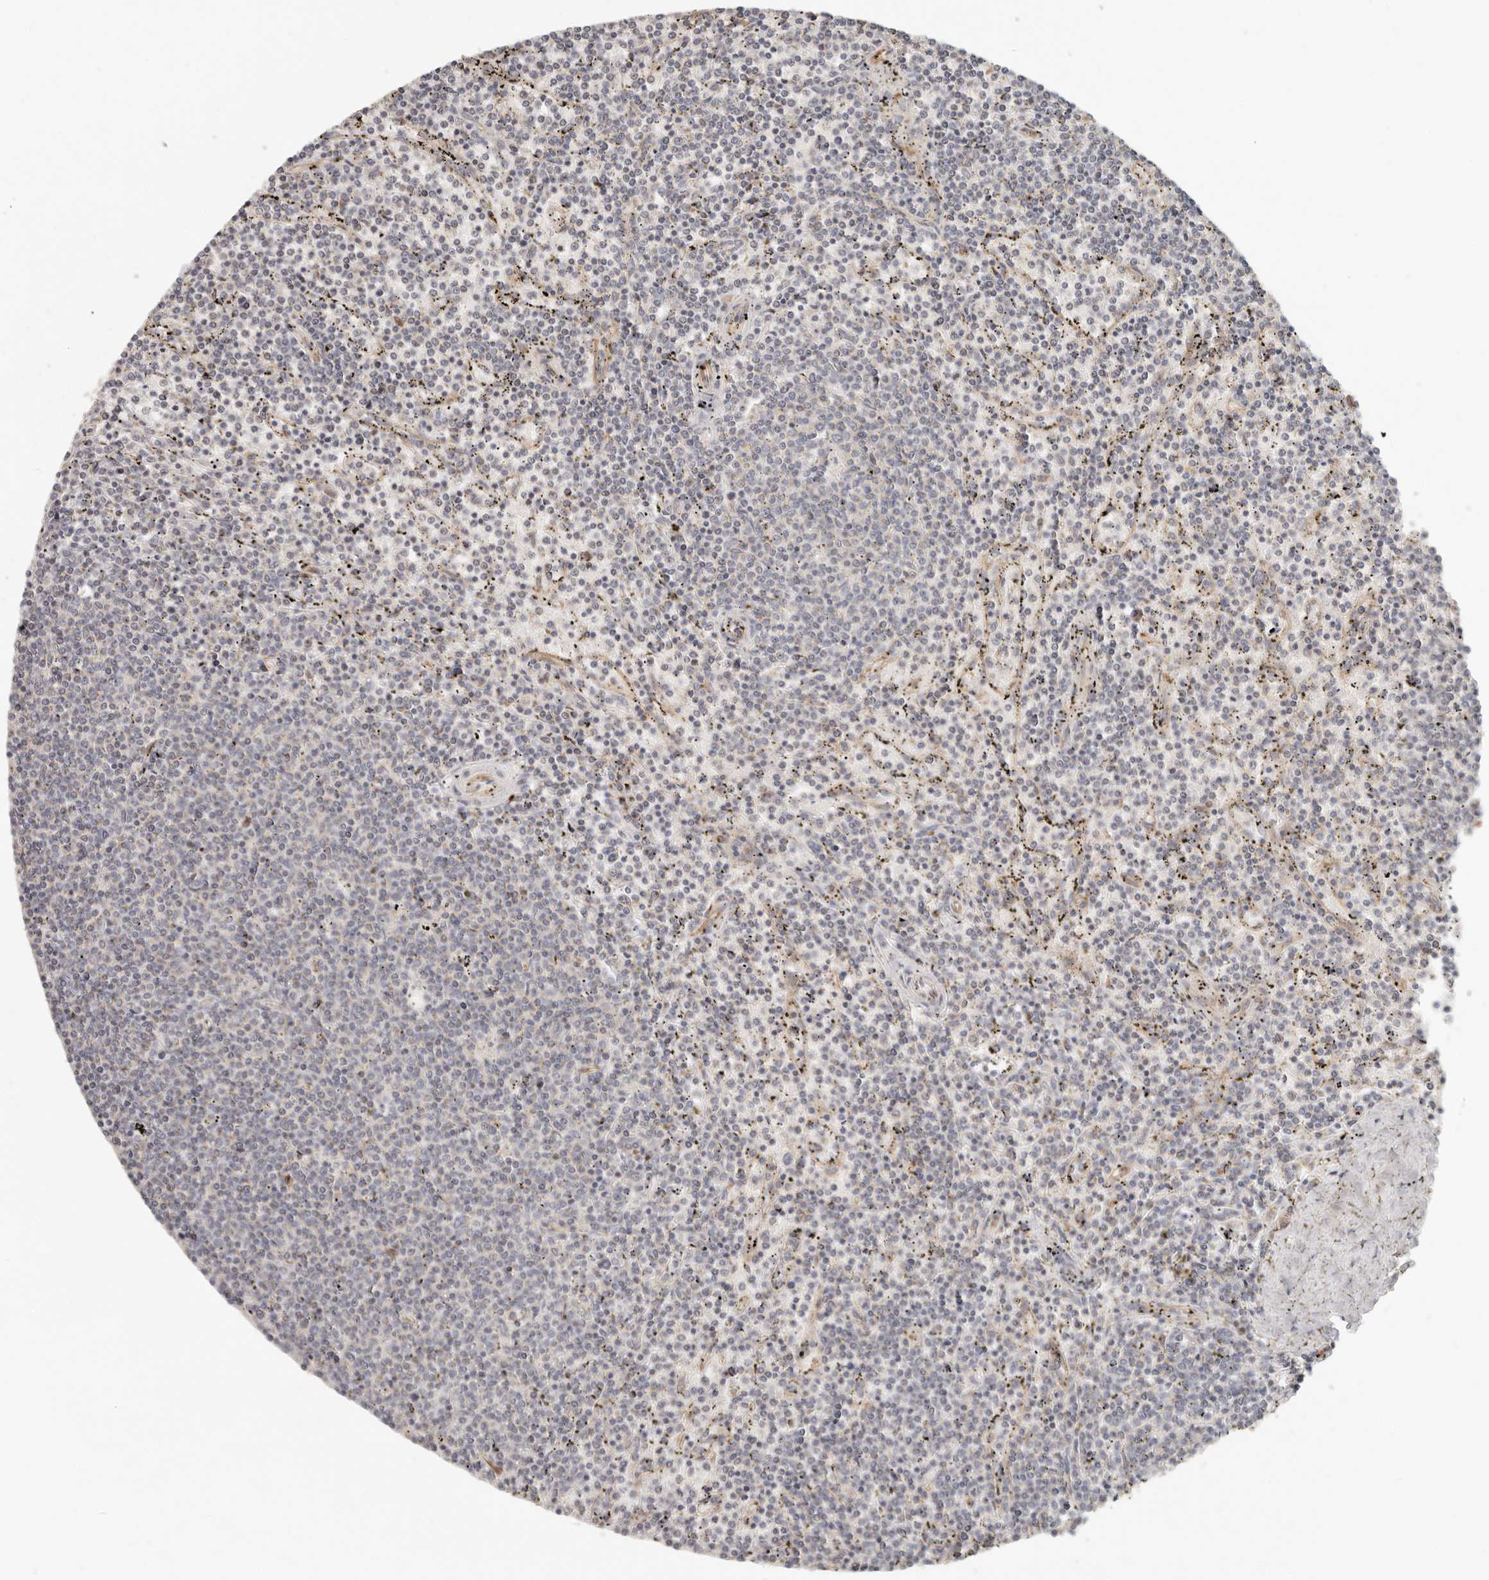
{"staining": {"intensity": "negative", "quantity": "none", "location": "none"}, "tissue": "lymphoma", "cell_type": "Tumor cells", "image_type": "cancer", "snomed": [{"axis": "morphology", "description": "Malignant lymphoma, non-Hodgkin's type, Low grade"}, {"axis": "topography", "description": "Spleen"}], "caption": "DAB immunohistochemical staining of human low-grade malignant lymphoma, non-Hodgkin's type displays no significant expression in tumor cells.", "gene": "SPRING1", "patient": {"sex": "female", "age": 50}}